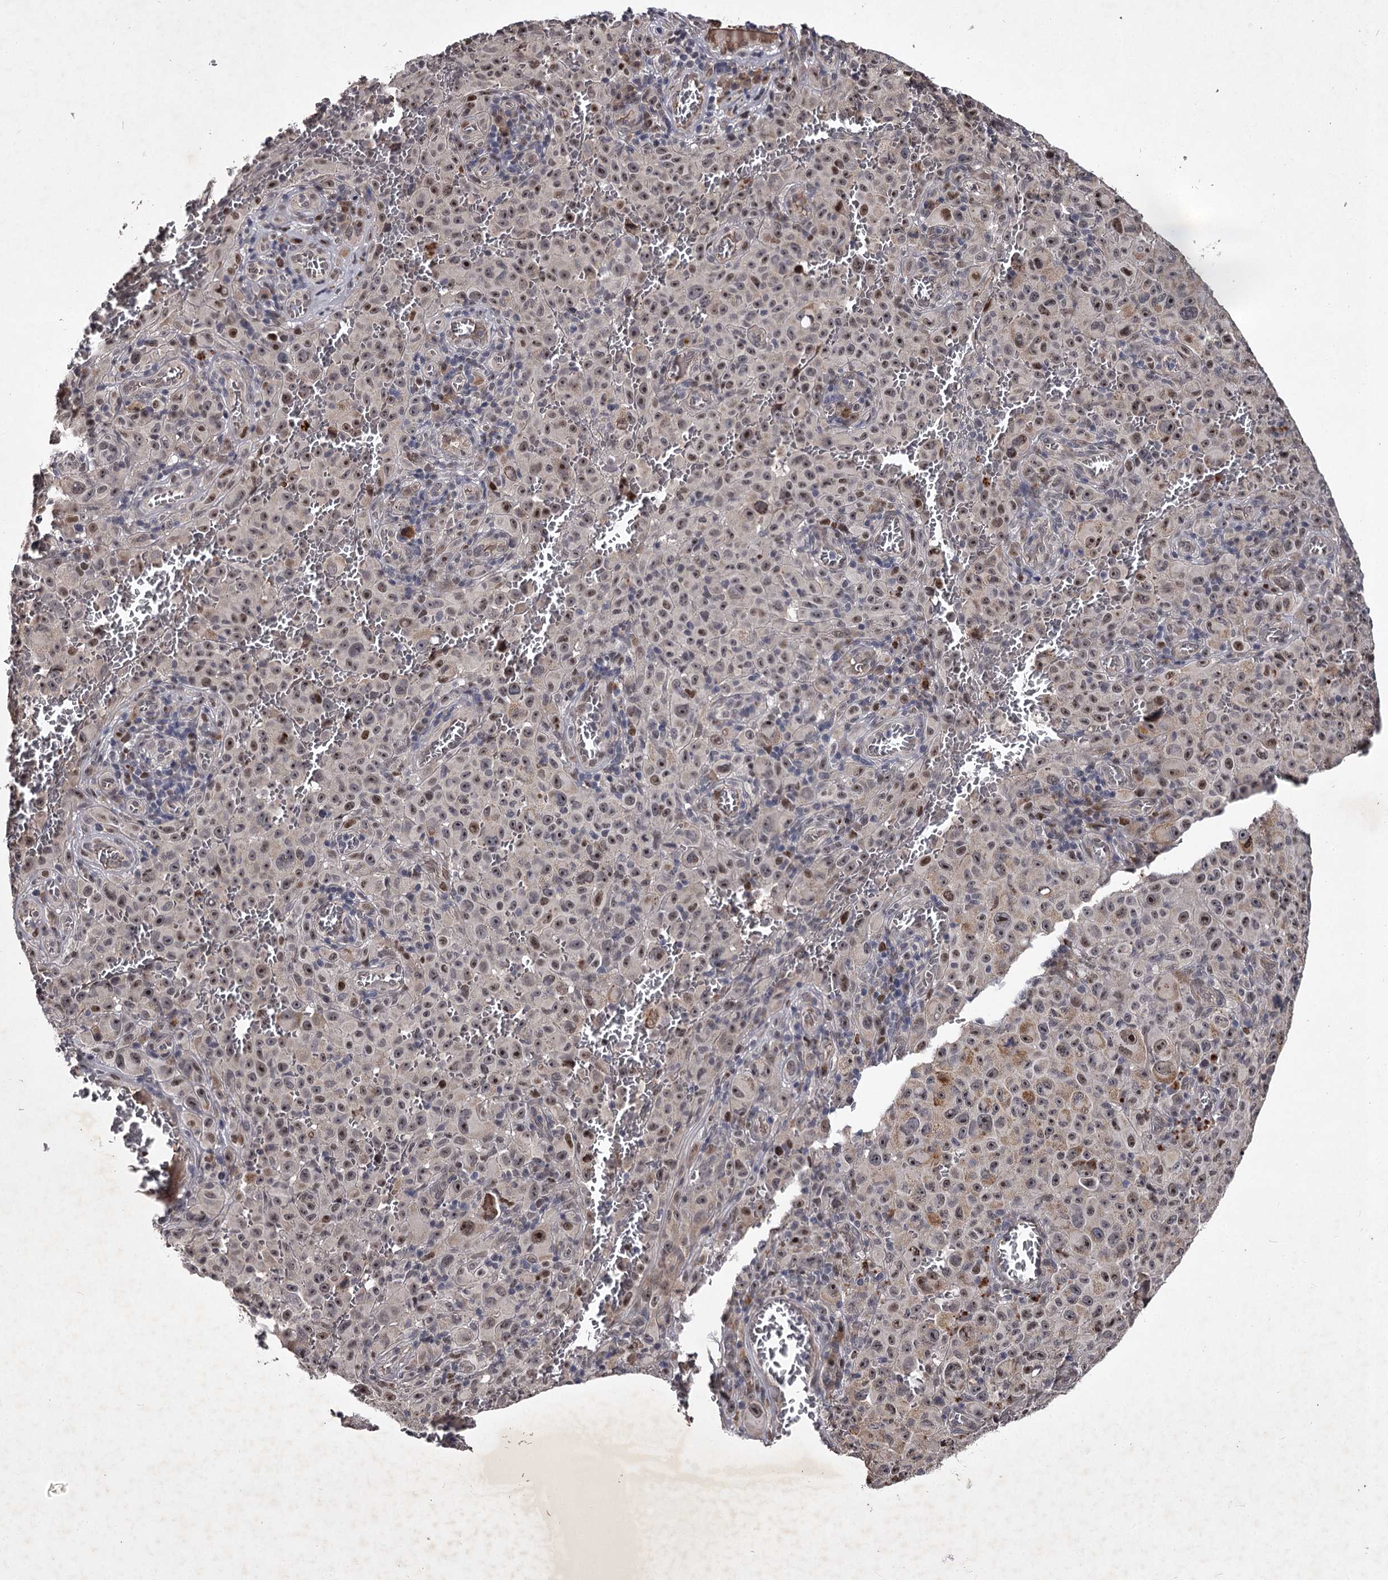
{"staining": {"intensity": "weak", "quantity": "25%-75%", "location": "nuclear"}, "tissue": "melanoma", "cell_type": "Tumor cells", "image_type": "cancer", "snomed": [{"axis": "morphology", "description": "Malignant melanoma, NOS"}, {"axis": "topography", "description": "Skin"}], "caption": "IHC histopathology image of human melanoma stained for a protein (brown), which reveals low levels of weak nuclear expression in approximately 25%-75% of tumor cells.", "gene": "RNF44", "patient": {"sex": "female", "age": 82}}